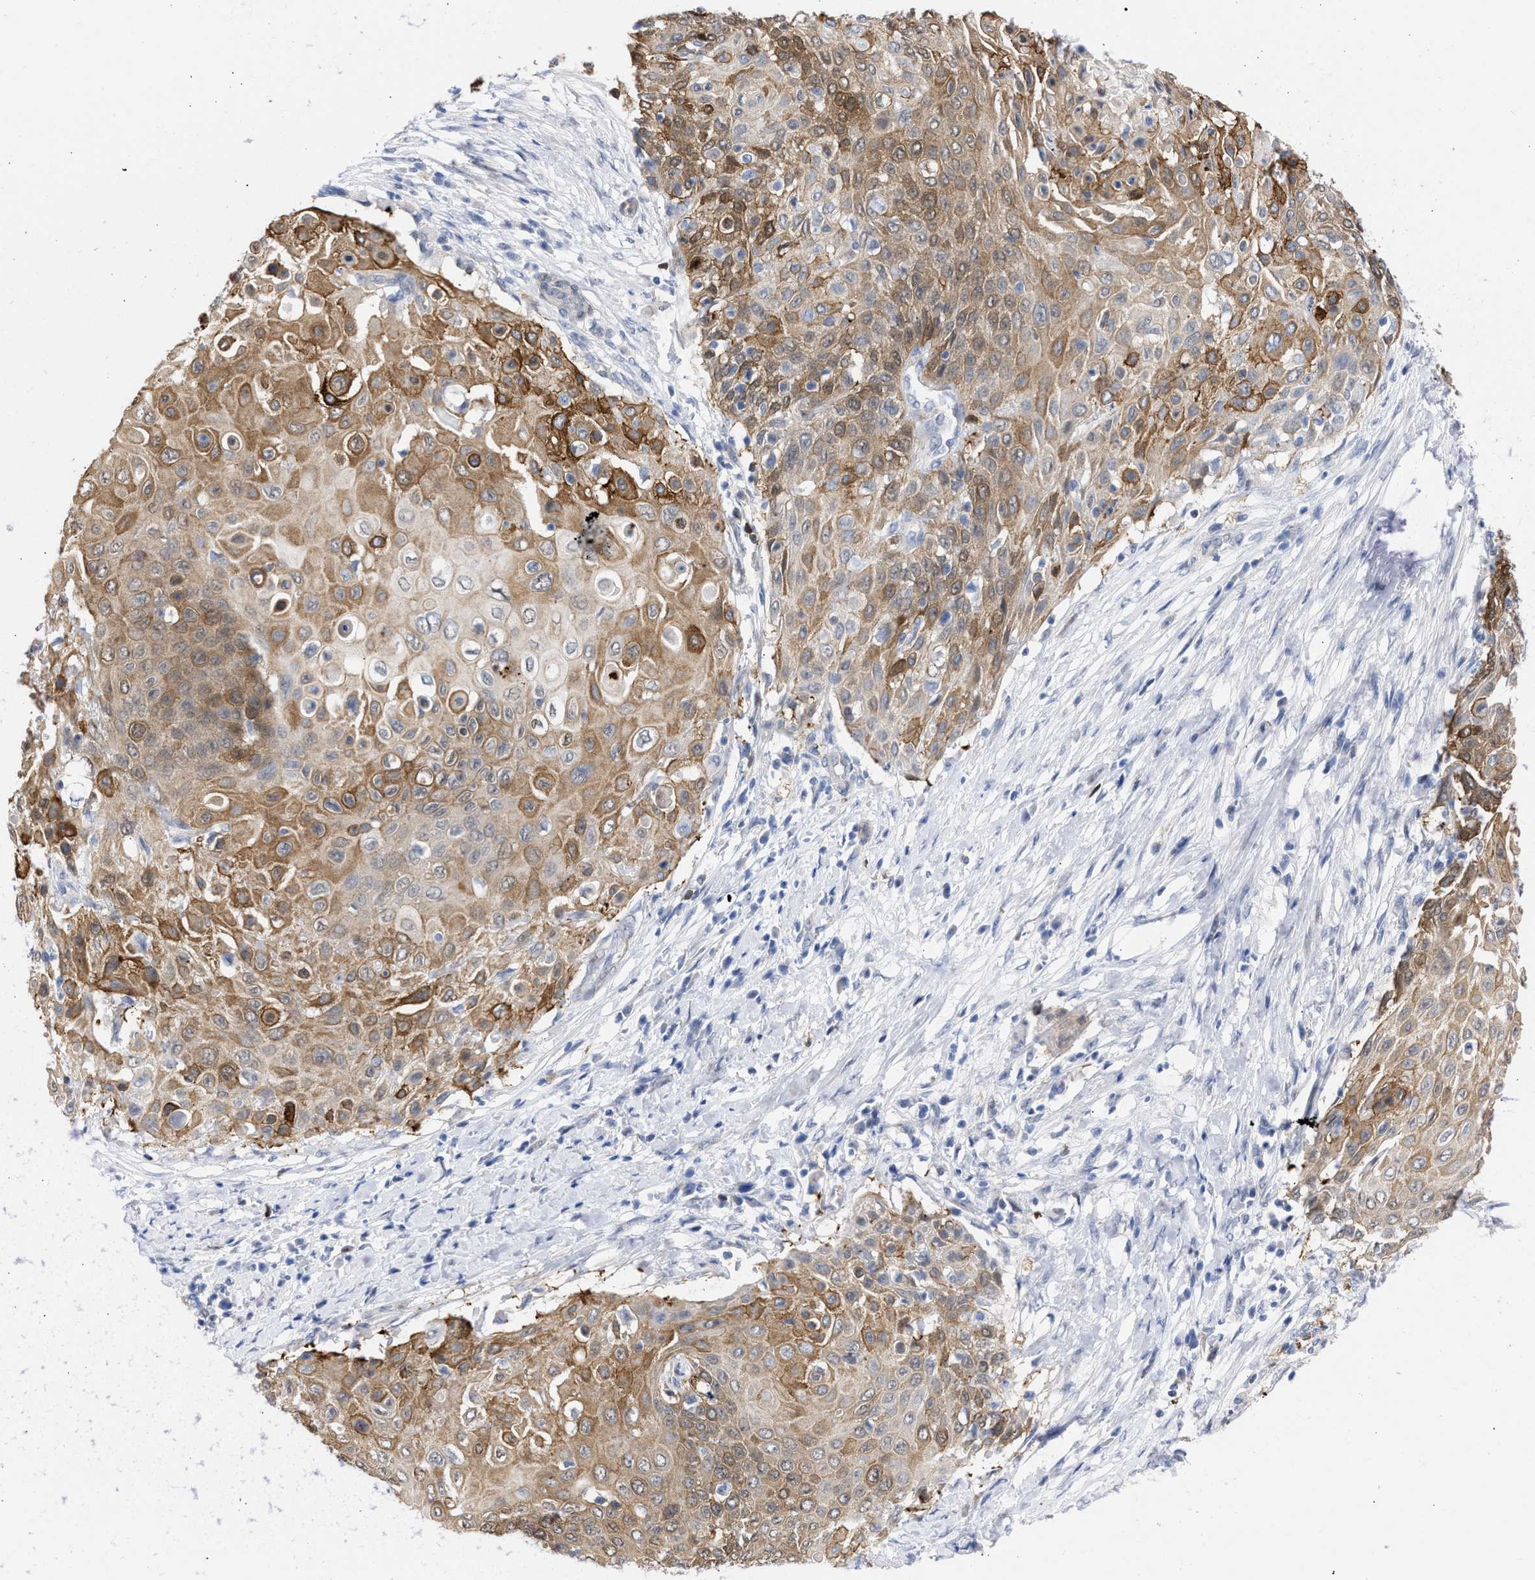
{"staining": {"intensity": "moderate", "quantity": ">75%", "location": "cytoplasmic/membranous,nuclear"}, "tissue": "cervical cancer", "cell_type": "Tumor cells", "image_type": "cancer", "snomed": [{"axis": "morphology", "description": "Squamous cell carcinoma, NOS"}, {"axis": "topography", "description": "Cervix"}], "caption": "IHC (DAB) staining of human squamous cell carcinoma (cervical) displays moderate cytoplasmic/membranous and nuclear protein staining in about >75% of tumor cells.", "gene": "THRA", "patient": {"sex": "female", "age": 39}}